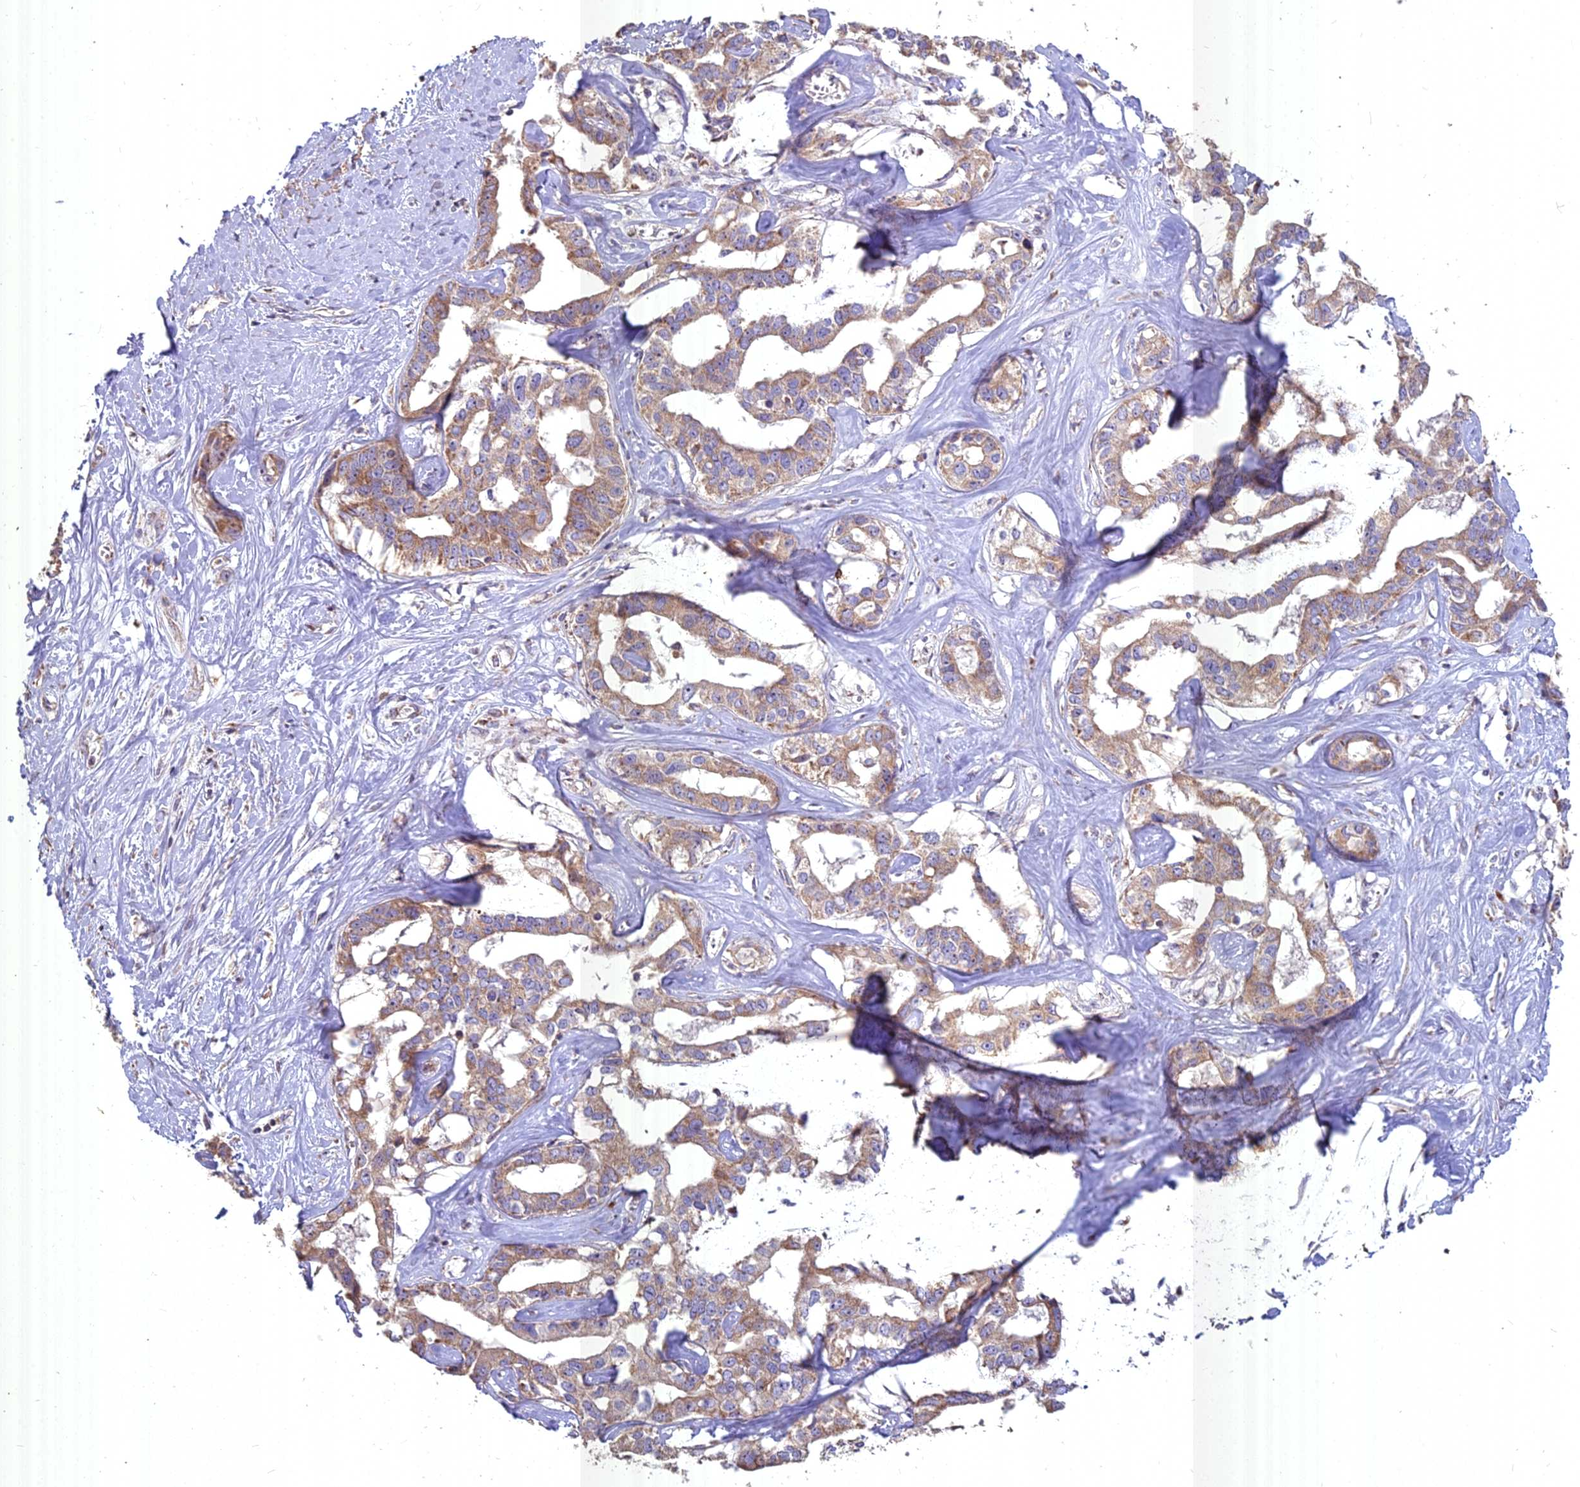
{"staining": {"intensity": "moderate", "quantity": ">75%", "location": "cytoplasmic/membranous"}, "tissue": "liver cancer", "cell_type": "Tumor cells", "image_type": "cancer", "snomed": [{"axis": "morphology", "description": "Cholangiocarcinoma"}, {"axis": "topography", "description": "Liver"}], "caption": "Liver cancer (cholangiocarcinoma) stained with immunohistochemistry displays moderate cytoplasmic/membranous expression in about >75% of tumor cells.", "gene": "COX11", "patient": {"sex": "male", "age": 59}}